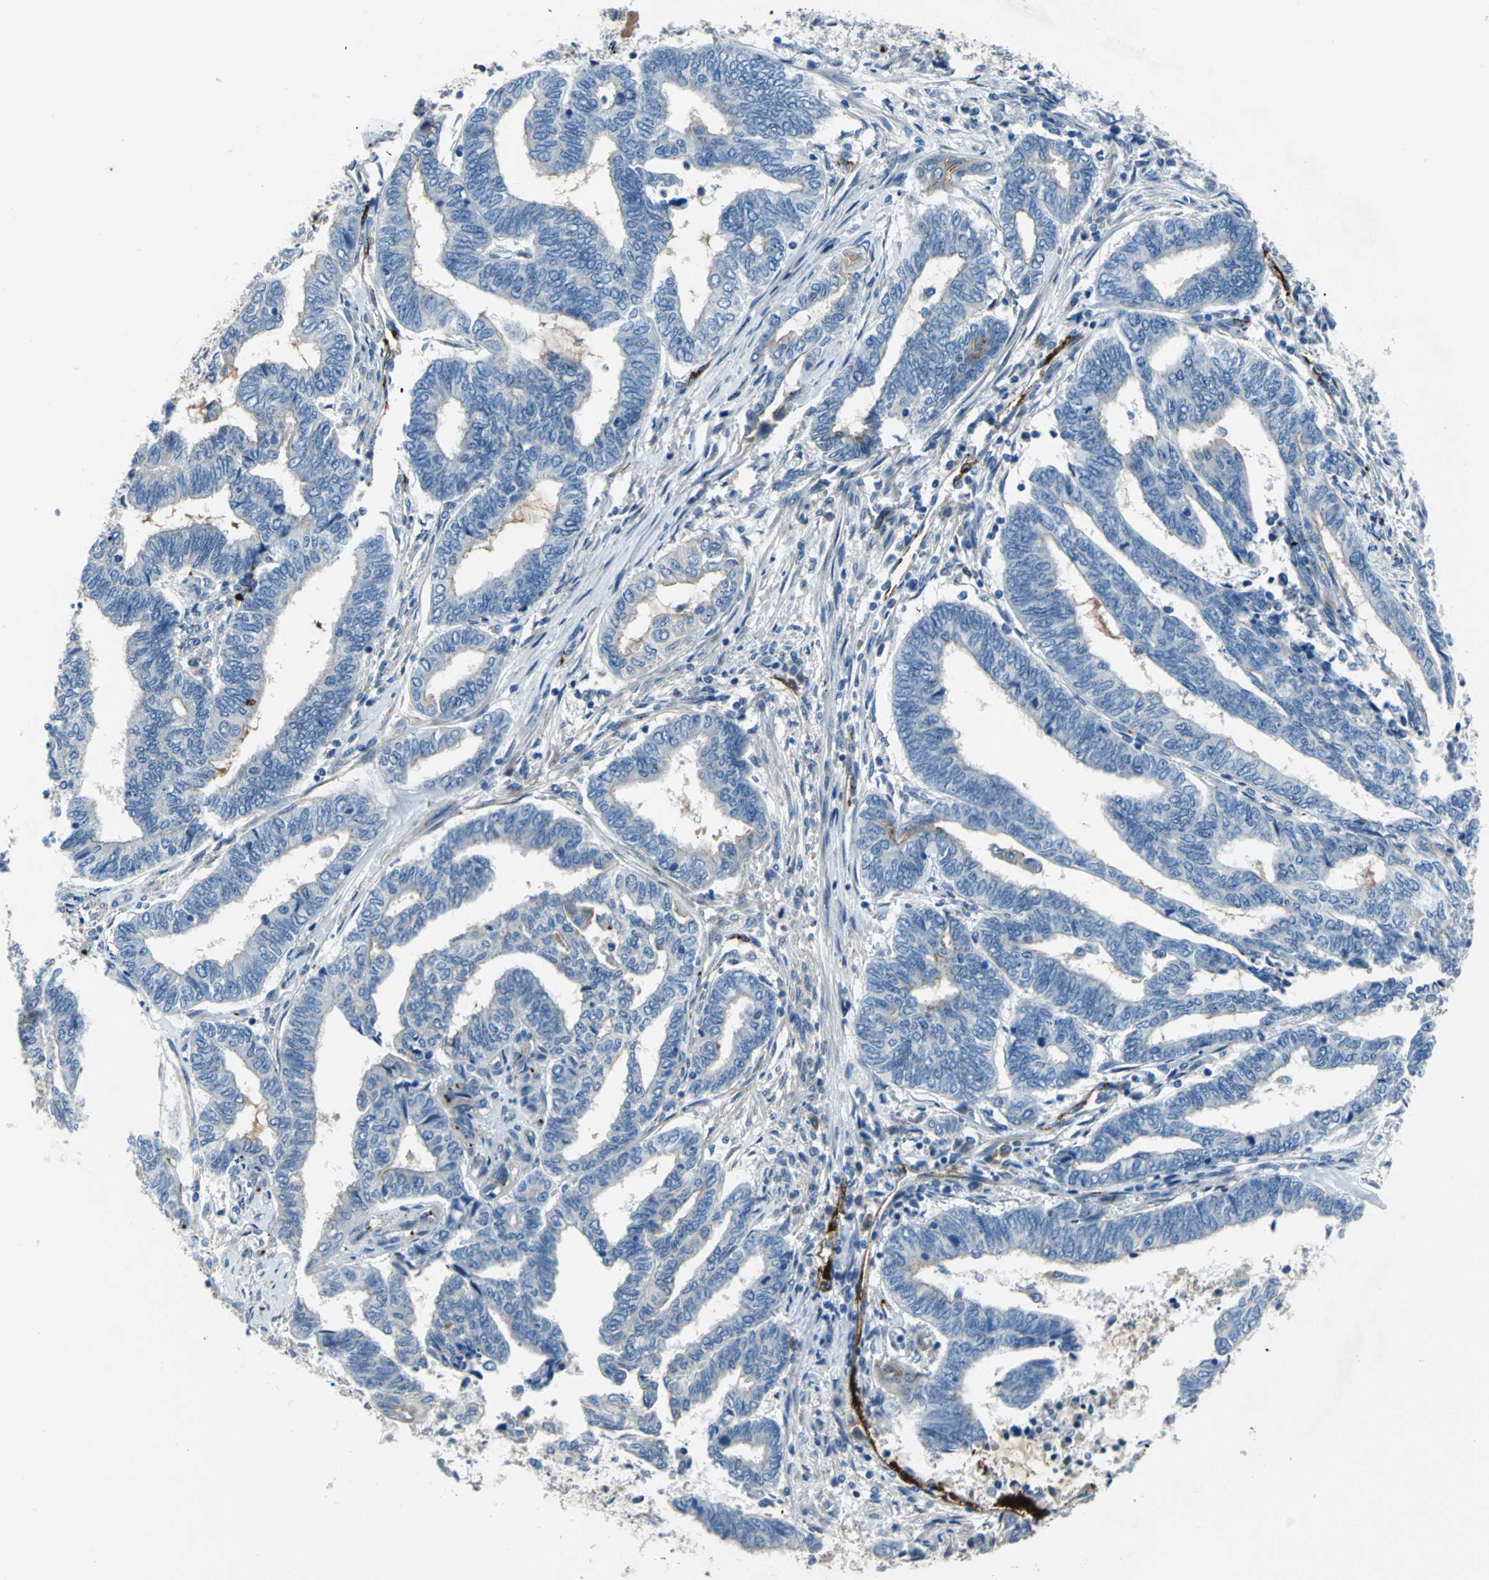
{"staining": {"intensity": "moderate", "quantity": "<25%", "location": "cytoplasmic/membranous"}, "tissue": "endometrial cancer", "cell_type": "Tumor cells", "image_type": "cancer", "snomed": [{"axis": "morphology", "description": "Adenocarcinoma, NOS"}, {"axis": "topography", "description": "Uterus"}, {"axis": "topography", "description": "Endometrium"}], "caption": "Brown immunohistochemical staining in endometrial adenocarcinoma shows moderate cytoplasmic/membranous expression in approximately <25% of tumor cells.", "gene": "SELP", "patient": {"sex": "female", "age": 70}}